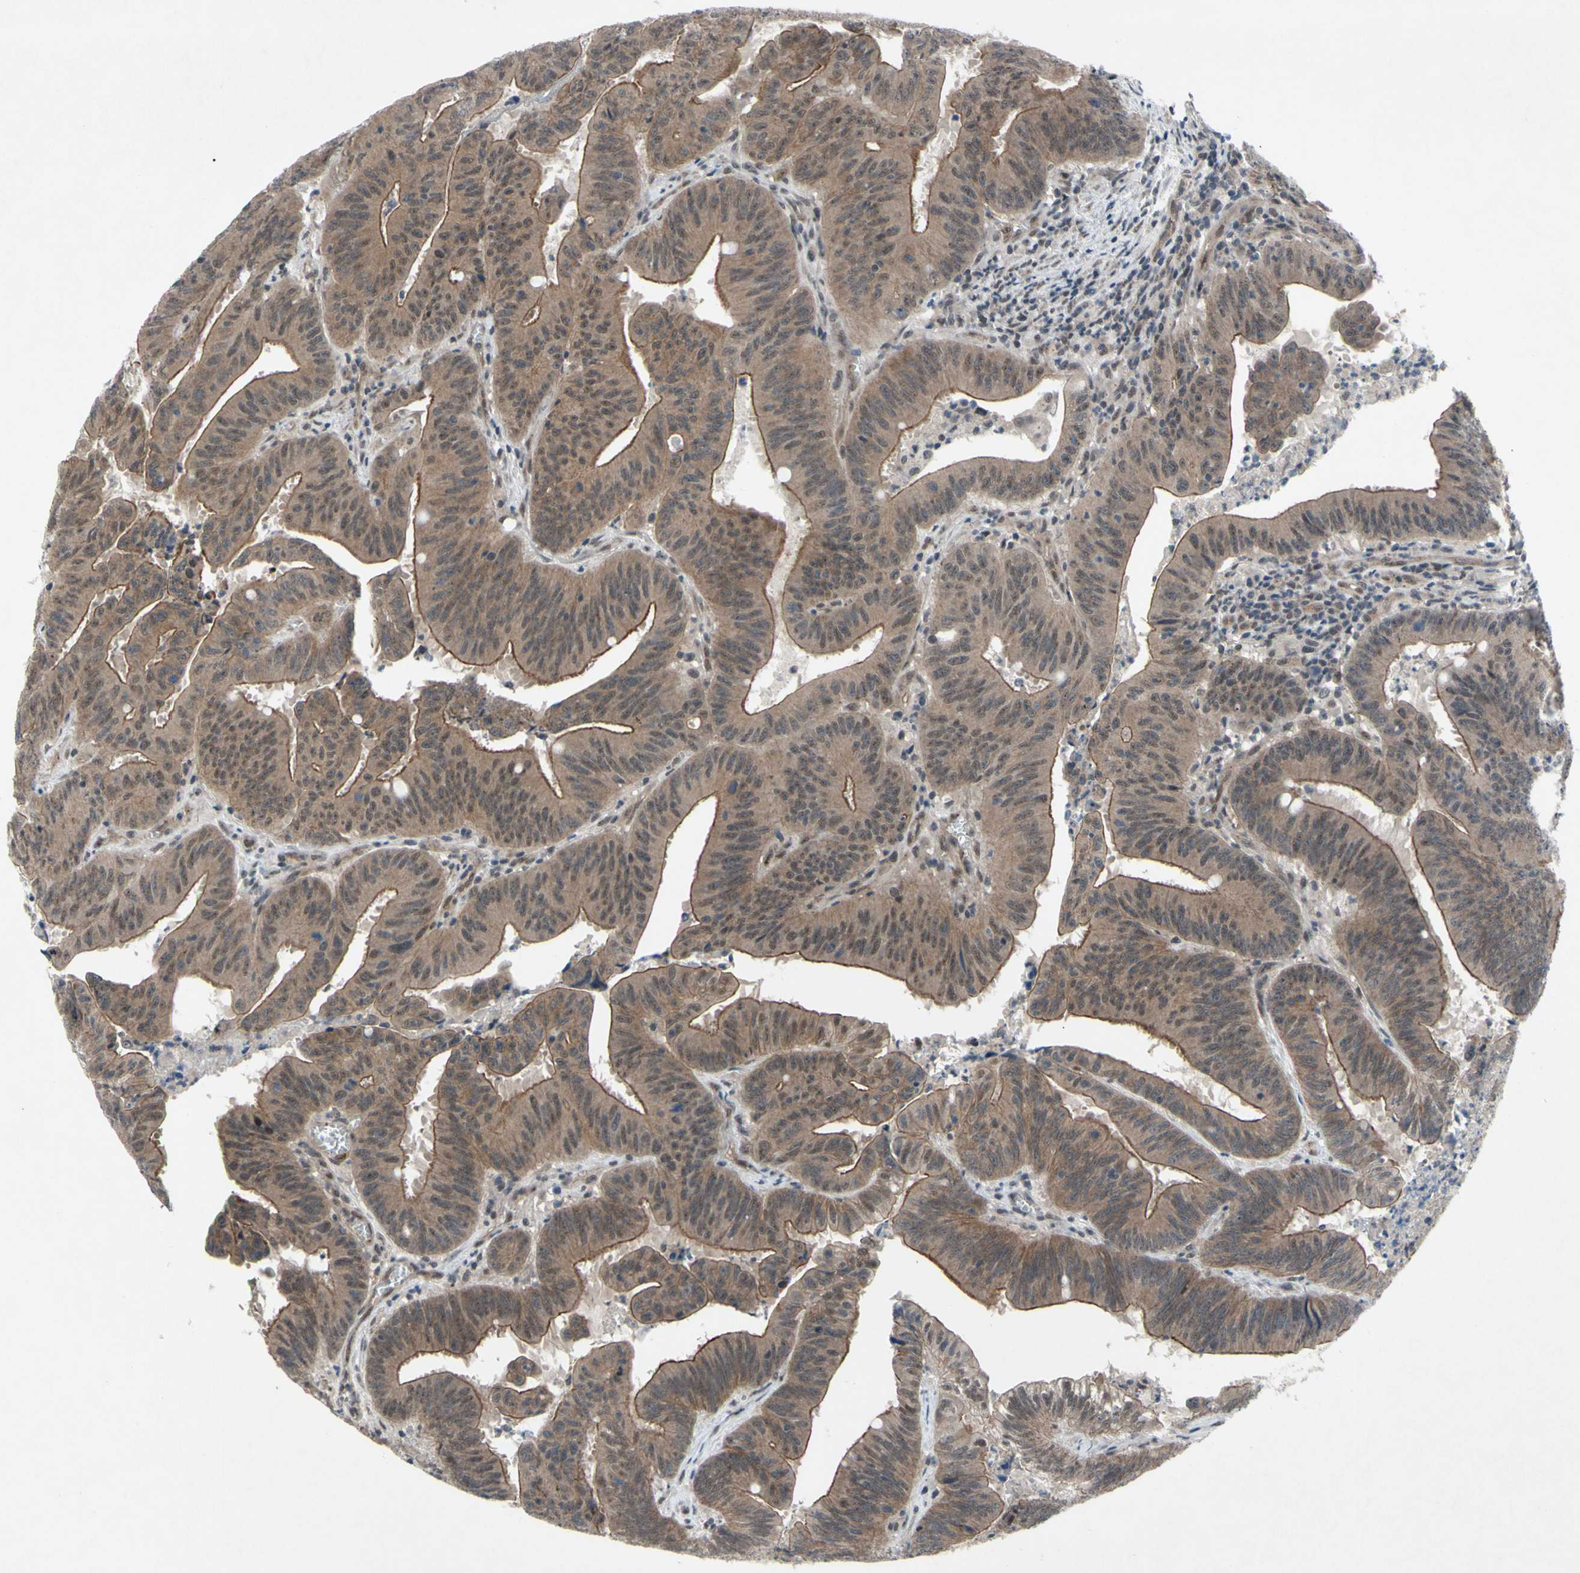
{"staining": {"intensity": "moderate", "quantity": ">75%", "location": "cytoplasmic/membranous,nuclear"}, "tissue": "colorectal cancer", "cell_type": "Tumor cells", "image_type": "cancer", "snomed": [{"axis": "morphology", "description": "Adenocarcinoma, NOS"}, {"axis": "topography", "description": "Colon"}], "caption": "Human adenocarcinoma (colorectal) stained for a protein (brown) displays moderate cytoplasmic/membranous and nuclear positive staining in about >75% of tumor cells.", "gene": "TRDMT1", "patient": {"sex": "male", "age": 45}}